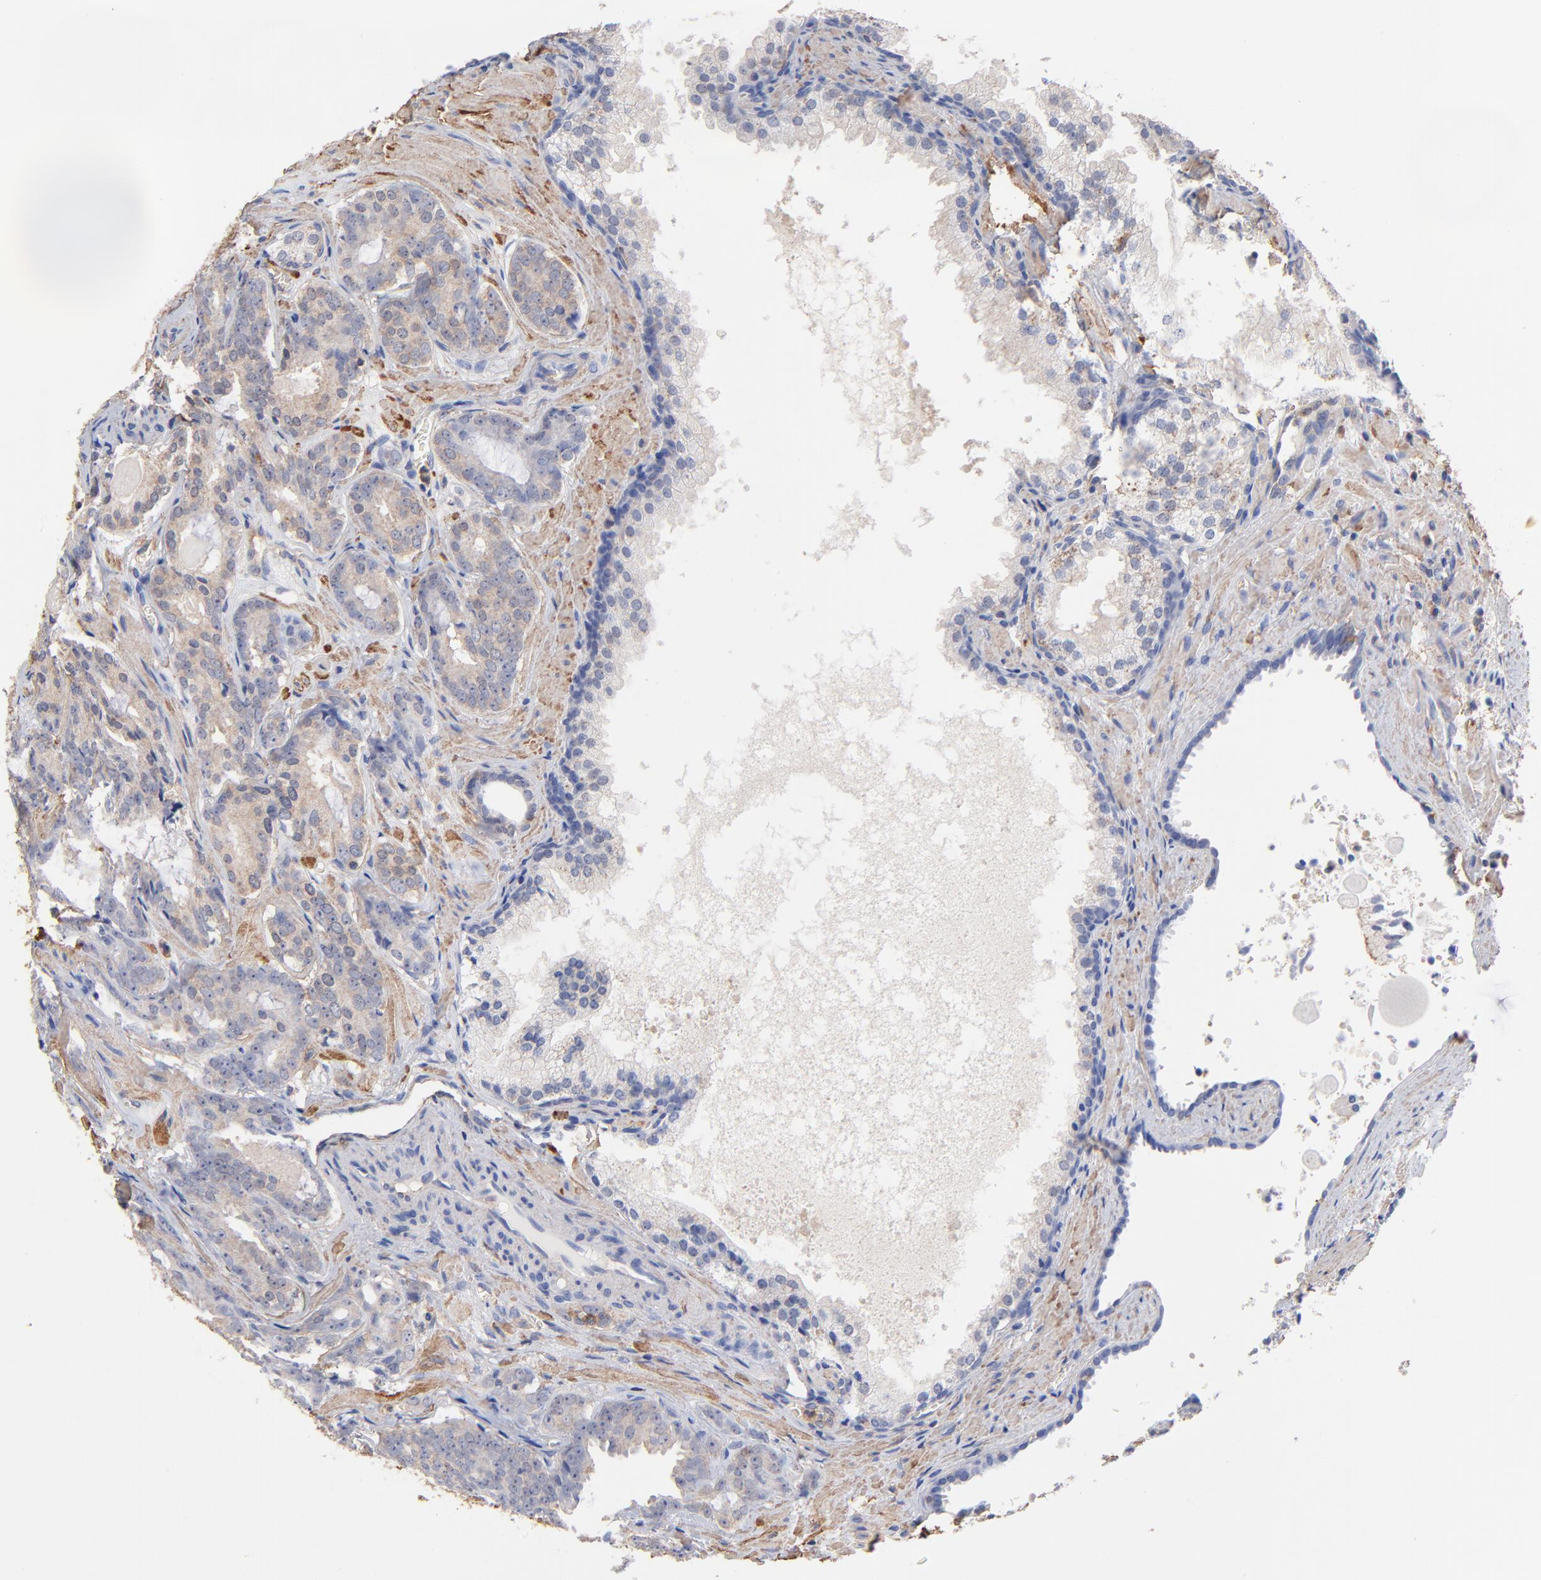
{"staining": {"intensity": "weak", "quantity": "25%-75%", "location": "cytoplasmic/membranous"}, "tissue": "prostate cancer", "cell_type": "Tumor cells", "image_type": "cancer", "snomed": [{"axis": "morphology", "description": "Adenocarcinoma, Medium grade"}, {"axis": "topography", "description": "Prostate"}], "caption": "Prostate cancer stained for a protein (brown) exhibits weak cytoplasmic/membranous positive positivity in approximately 25%-75% of tumor cells.", "gene": "ASL", "patient": {"sex": "male", "age": 64}}